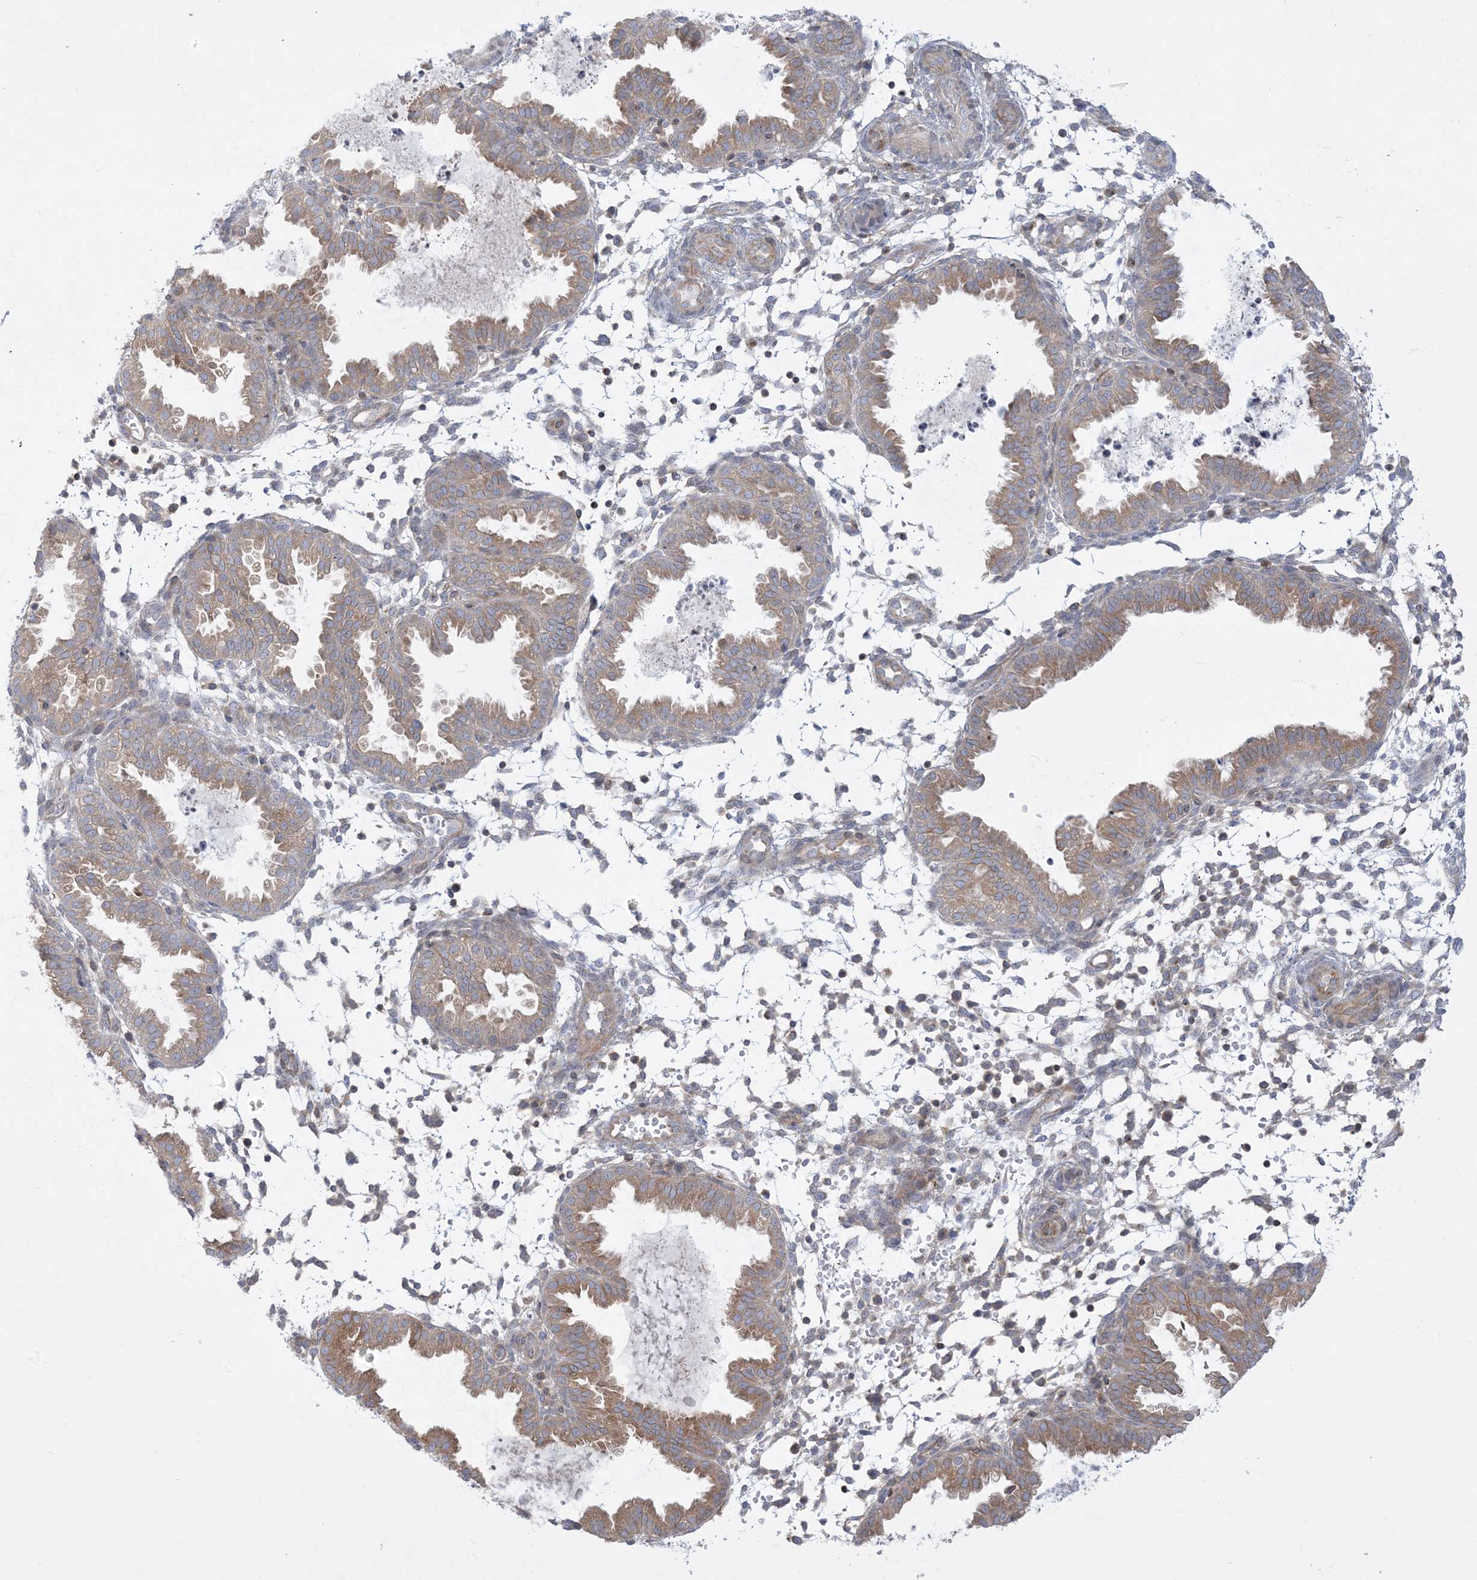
{"staining": {"intensity": "negative", "quantity": "none", "location": "none"}, "tissue": "endometrium", "cell_type": "Cells in endometrial stroma", "image_type": "normal", "snomed": [{"axis": "morphology", "description": "Normal tissue, NOS"}, {"axis": "topography", "description": "Endometrium"}], "caption": "Cells in endometrial stroma are negative for protein expression in normal human endometrium. (DAB (3,3'-diaminobenzidine) immunohistochemistry (IHC) with hematoxylin counter stain).", "gene": "SLAMF9", "patient": {"sex": "female", "age": 33}}